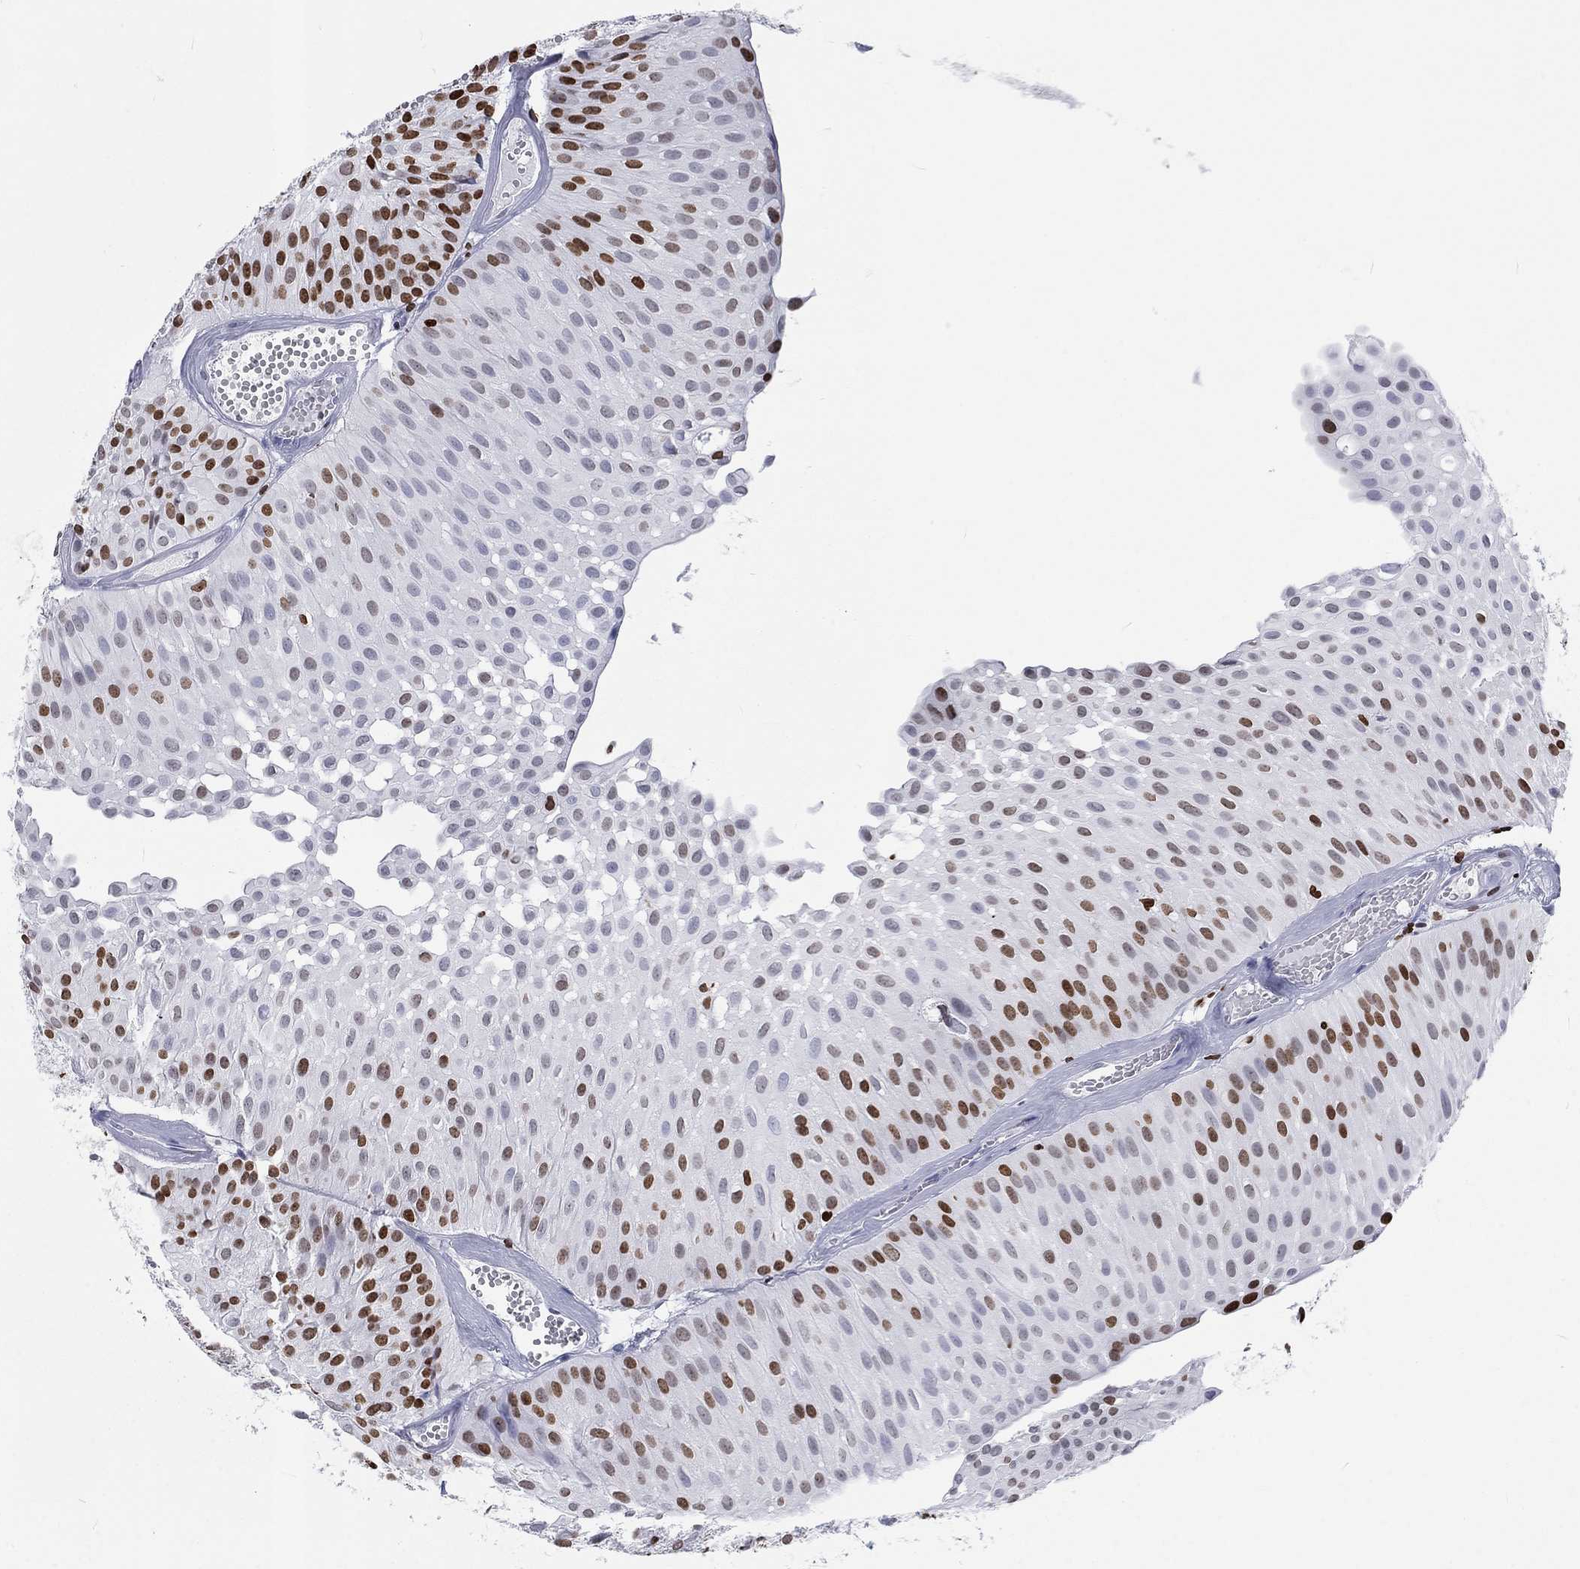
{"staining": {"intensity": "strong", "quantity": "<25%", "location": "nuclear"}, "tissue": "urothelial cancer", "cell_type": "Tumor cells", "image_type": "cancer", "snomed": [{"axis": "morphology", "description": "Urothelial carcinoma, Low grade"}, {"axis": "topography", "description": "Urinary bladder"}], "caption": "Tumor cells show medium levels of strong nuclear staining in about <25% of cells in human urothelial cancer.", "gene": "H1-5", "patient": {"sex": "male", "age": 64}}